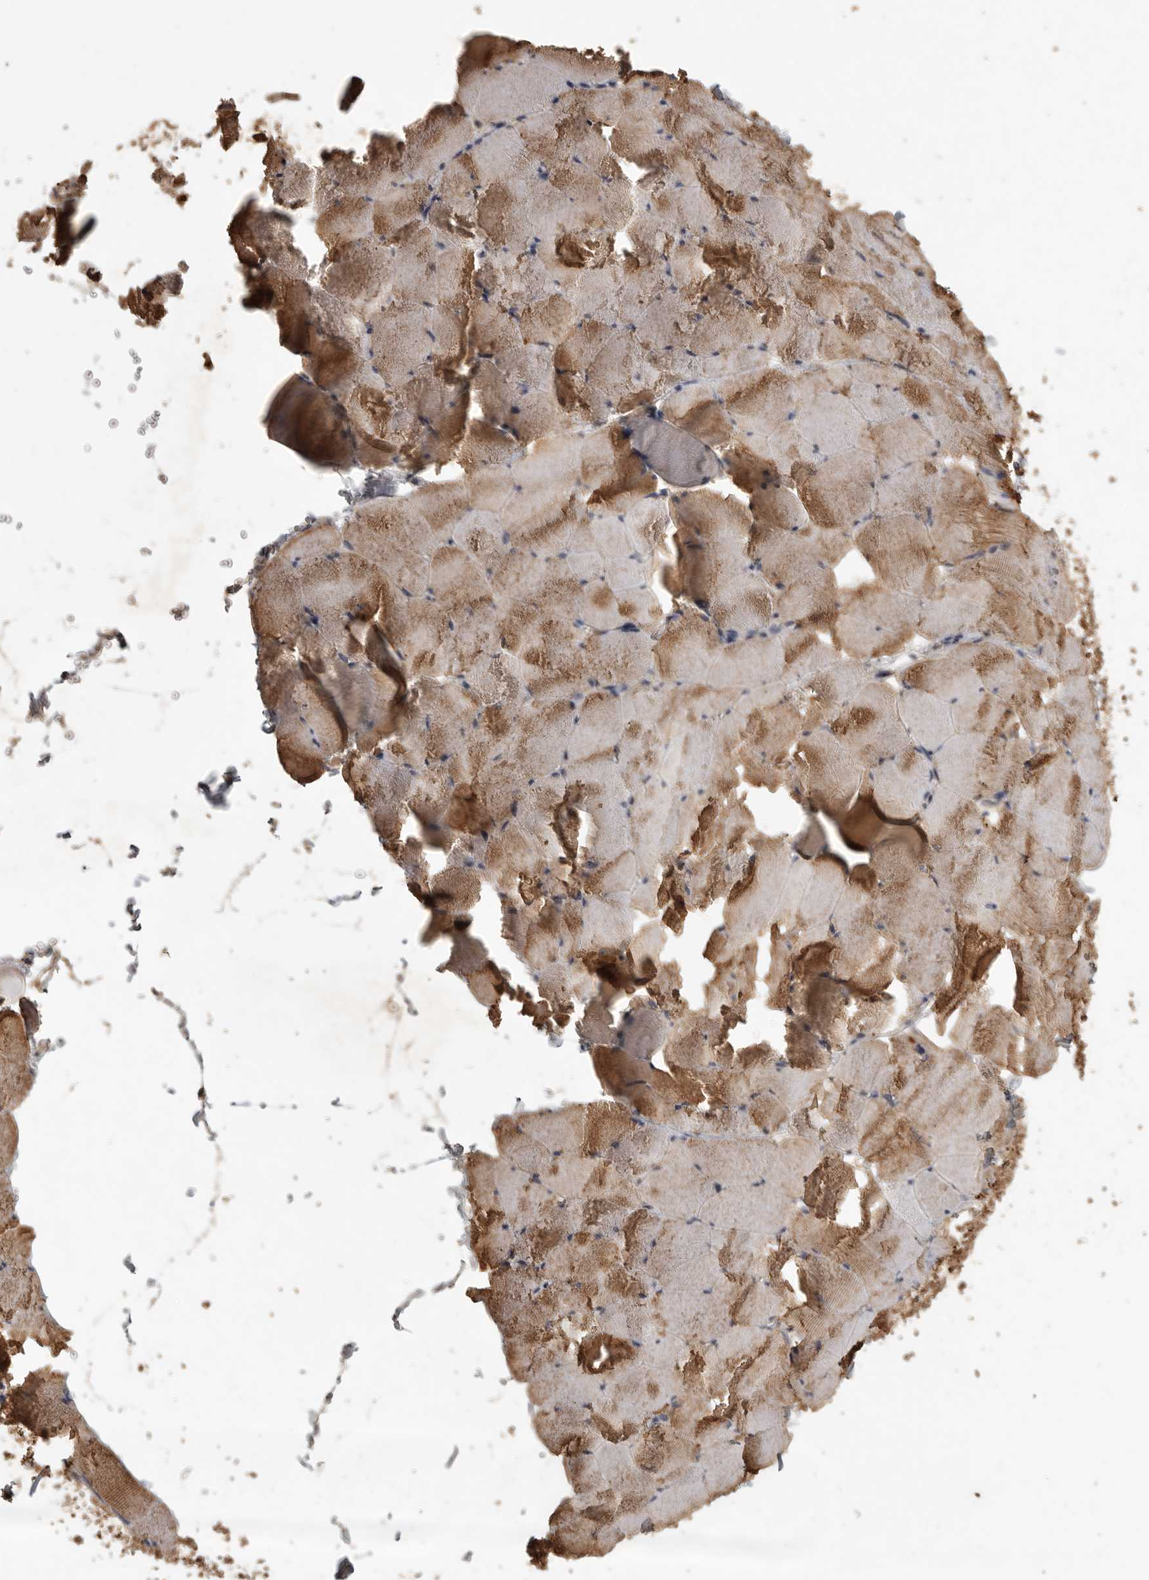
{"staining": {"intensity": "moderate", "quantity": "25%-75%", "location": "cytoplasmic/membranous"}, "tissue": "skeletal muscle", "cell_type": "Myocytes", "image_type": "normal", "snomed": [{"axis": "morphology", "description": "Normal tissue, NOS"}, {"axis": "topography", "description": "Skeletal muscle"}], "caption": "Moderate cytoplasmic/membranous staining is appreciated in approximately 25%-75% of myocytes in benign skeletal muscle.", "gene": "ADAMTS4", "patient": {"sex": "male", "age": 62}}